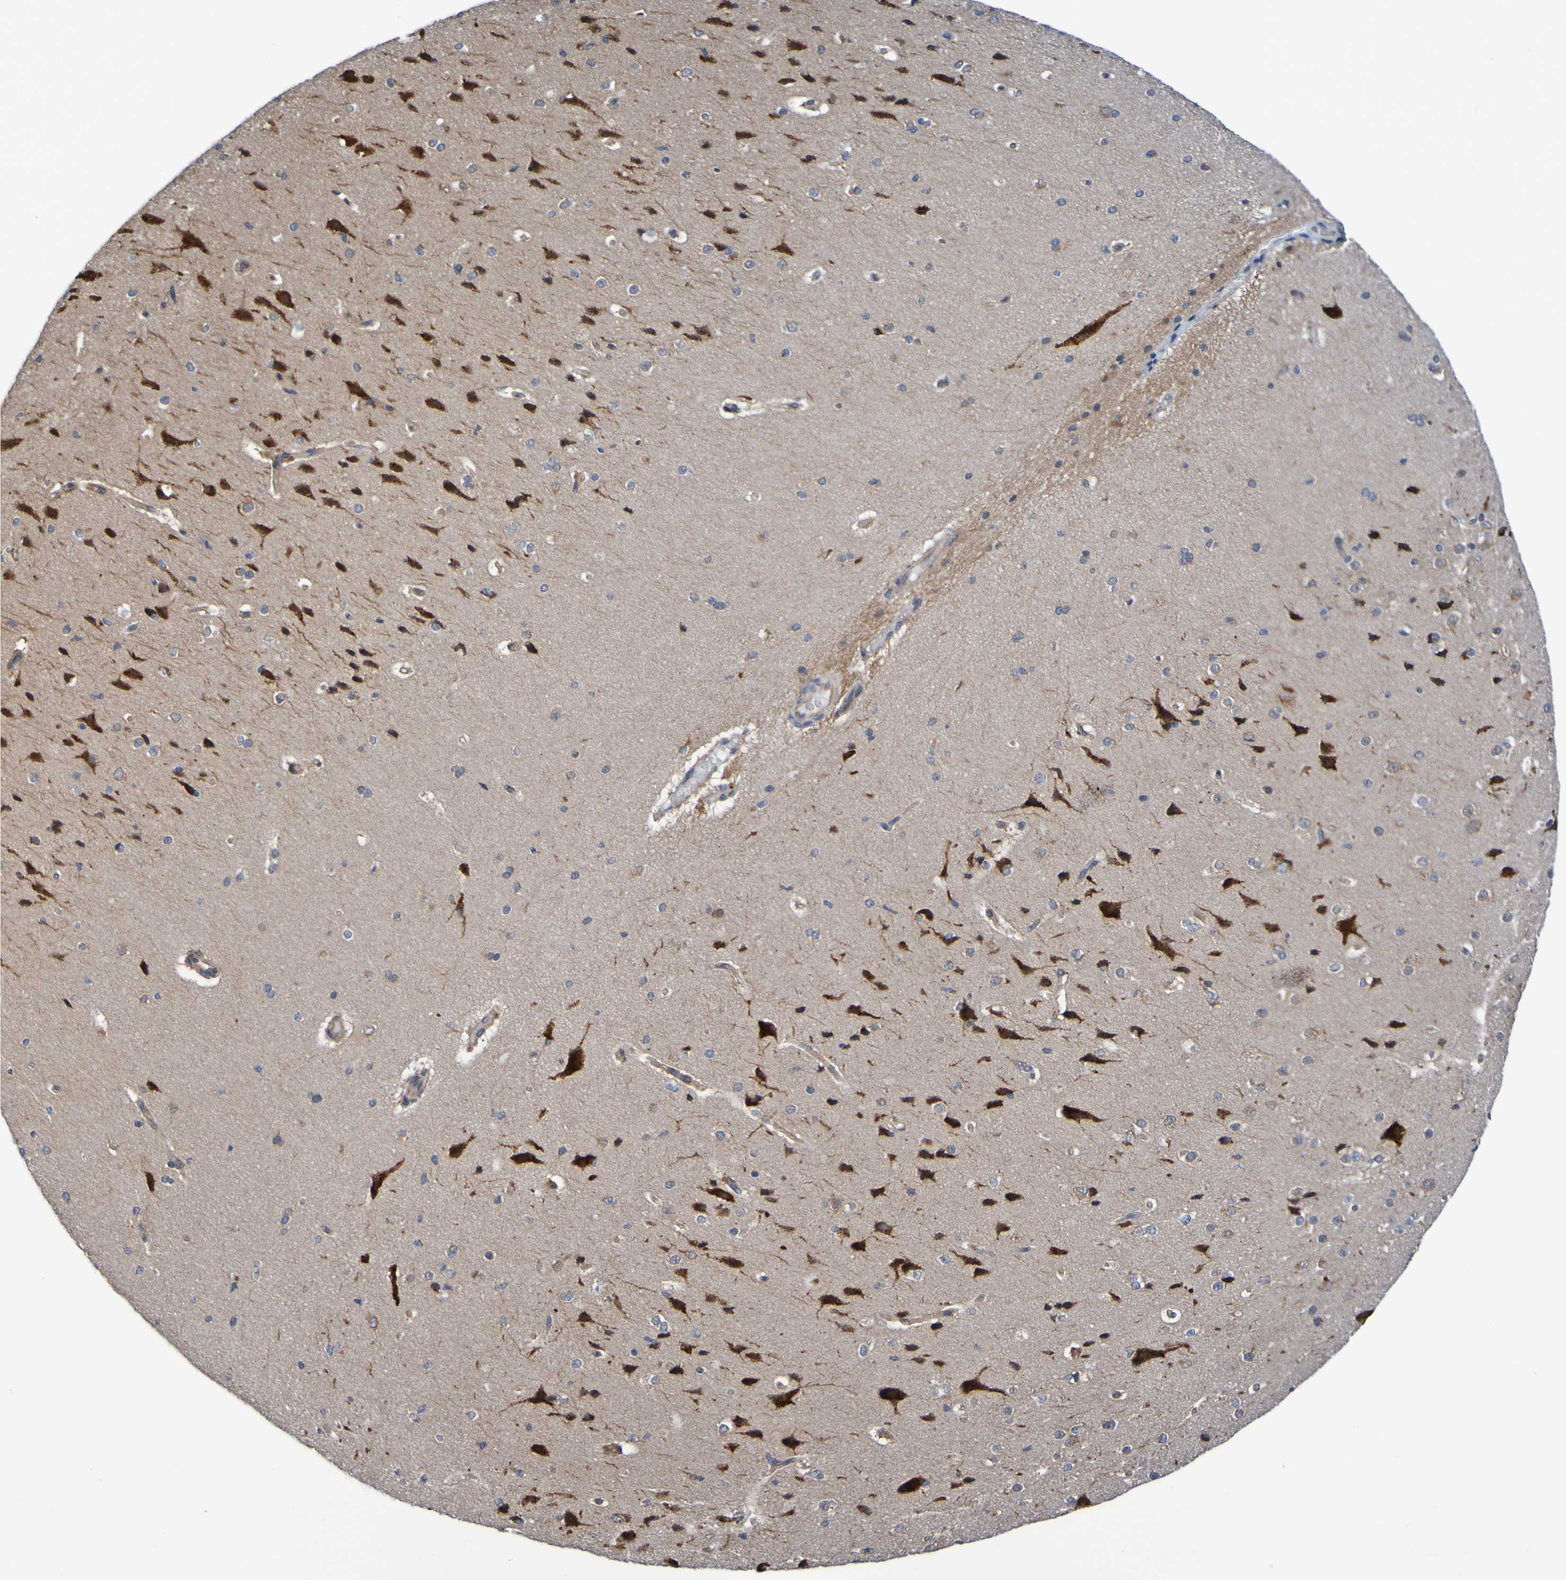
{"staining": {"intensity": "weak", "quantity": ">75%", "location": "cytoplasmic/membranous"}, "tissue": "cerebral cortex", "cell_type": "Endothelial cells", "image_type": "normal", "snomed": [{"axis": "morphology", "description": "Normal tissue, NOS"}, {"axis": "morphology", "description": "Developmental malformation"}, {"axis": "topography", "description": "Cerebral cortex"}], "caption": "Immunohistochemistry of normal human cerebral cortex demonstrates low levels of weak cytoplasmic/membranous positivity in approximately >75% of endothelial cells.", "gene": "SDK1", "patient": {"sex": "female", "age": 30}}